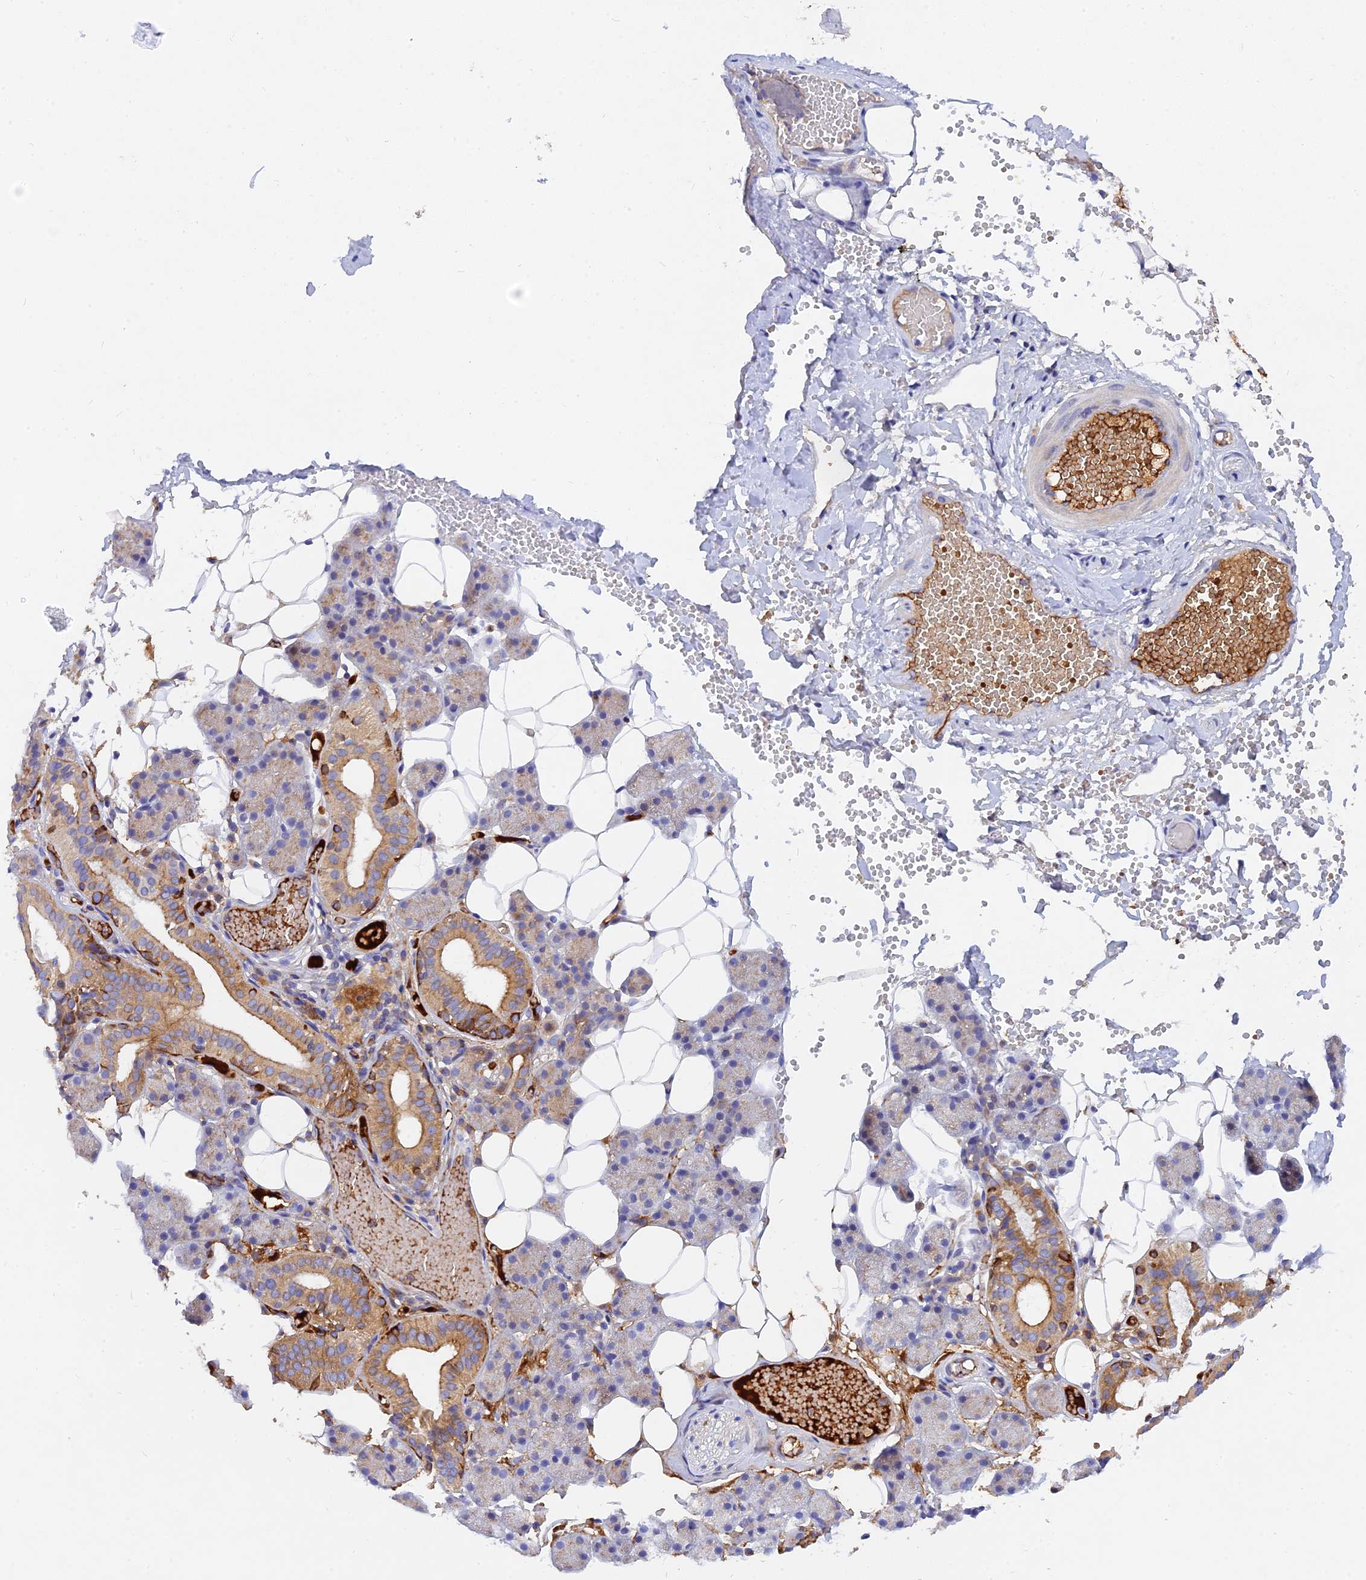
{"staining": {"intensity": "moderate", "quantity": "<25%", "location": "cytoplasmic/membranous"}, "tissue": "salivary gland", "cell_type": "Glandular cells", "image_type": "normal", "snomed": [{"axis": "morphology", "description": "Normal tissue, NOS"}, {"axis": "topography", "description": "Salivary gland"}], "caption": "IHC micrograph of benign salivary gland stained for a protein (brown), which shows low levels of moderate cytoplasmic/membranous expression in about <25% of glandular cells.", "gene": "MROH1", "patient": {"sex": "female", "age": 33}}